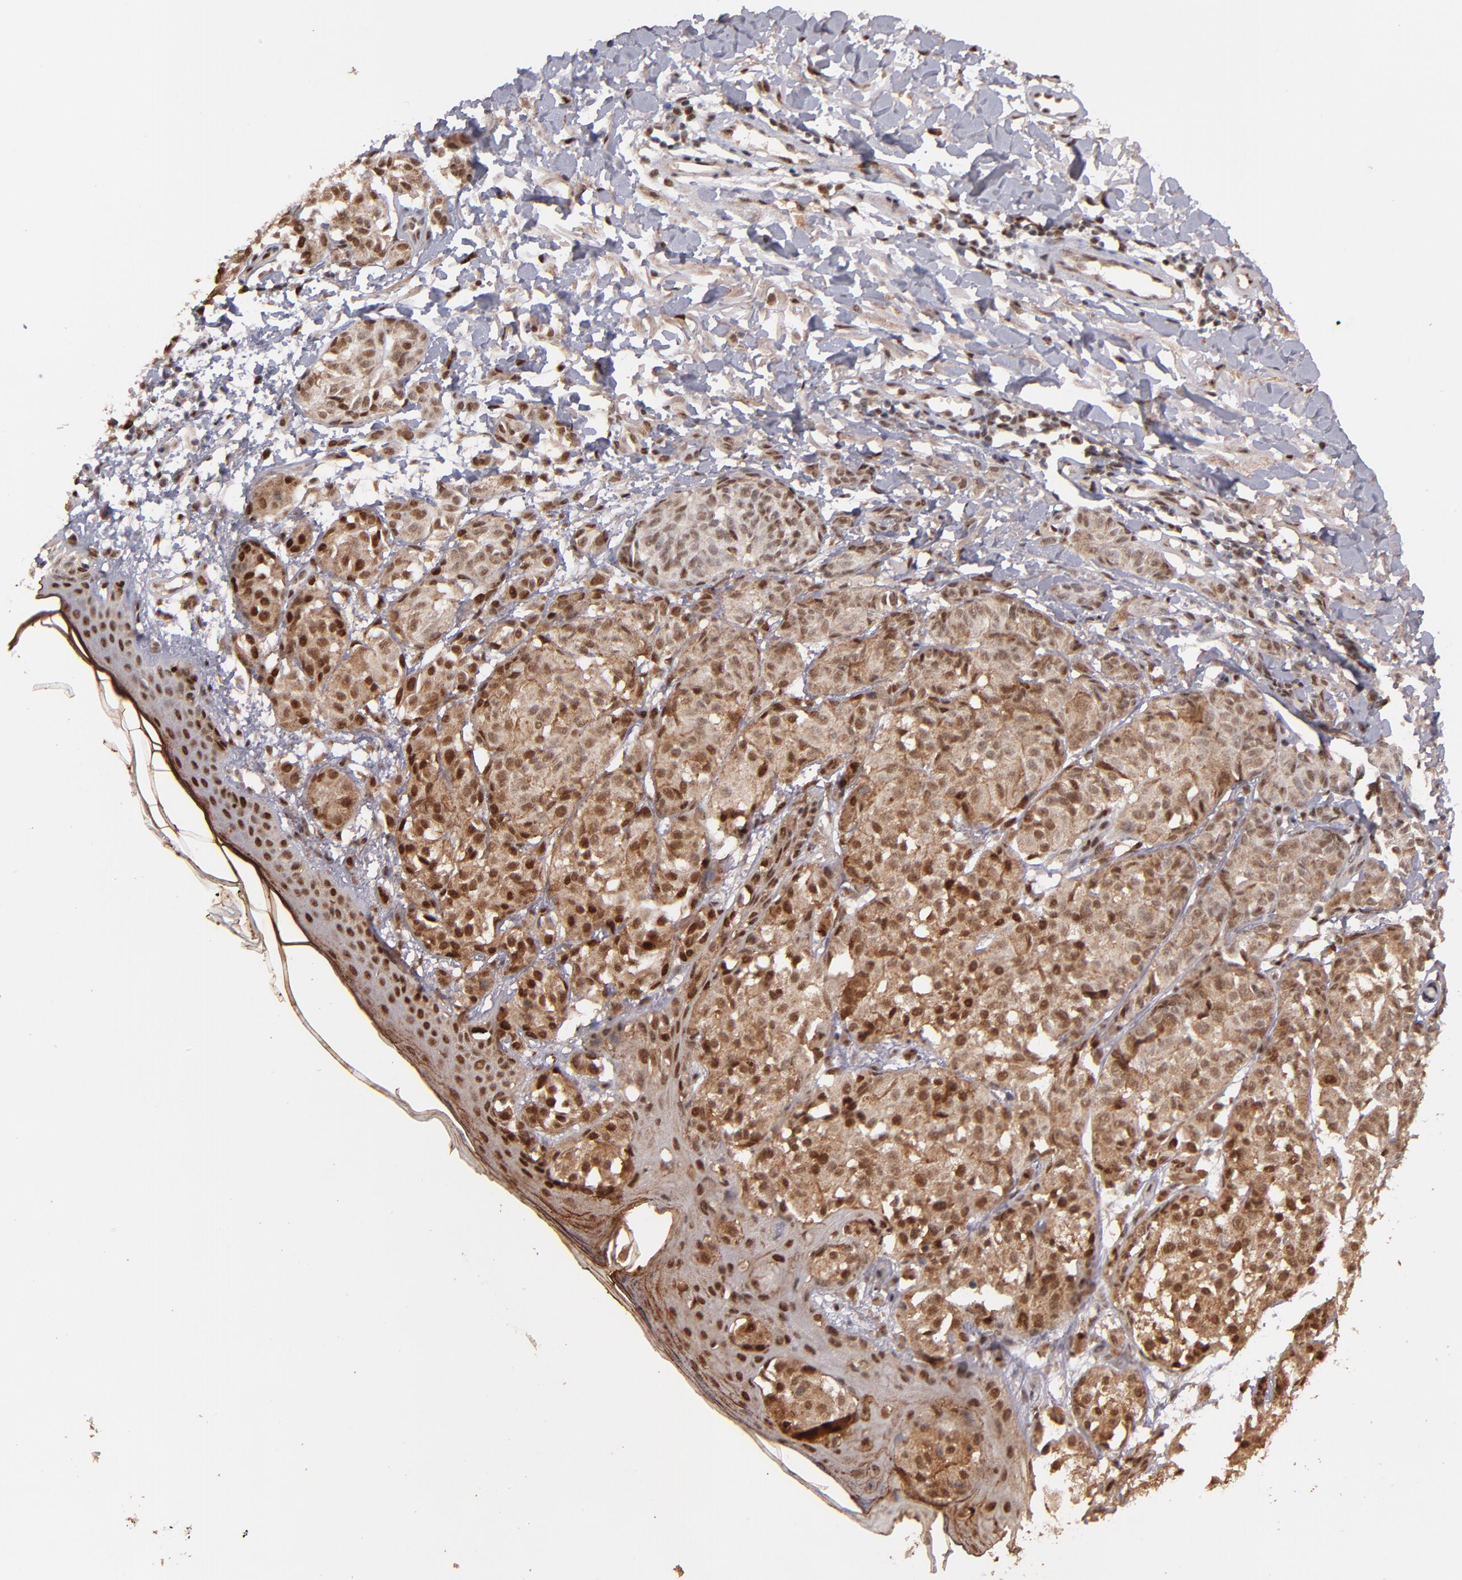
{"staining": {"intensity": "moderate", "quantity": ">75%", "location": "cytoplasmic/membranous,nuclear"}, "tissue": "melanoma", "cell_type": "Tumor cells", "image_type": "cancer", "snomed": [{"axis": "morphology", "description": "Malignant melanoma, NOS"}, {"axis": "topography", "description": "Skin"}], "caption": "A brown stain labels moderate cytoplasmic/membranous and nuclear expression of a protein in malignant melanoma tumor cells. (DAB (3,3'-diaminobenzidine) IHC, brown staining for protein, blue staining for nuclei).", "gene": "EAPP", "patient": {"sex": "male", "age": 76}}